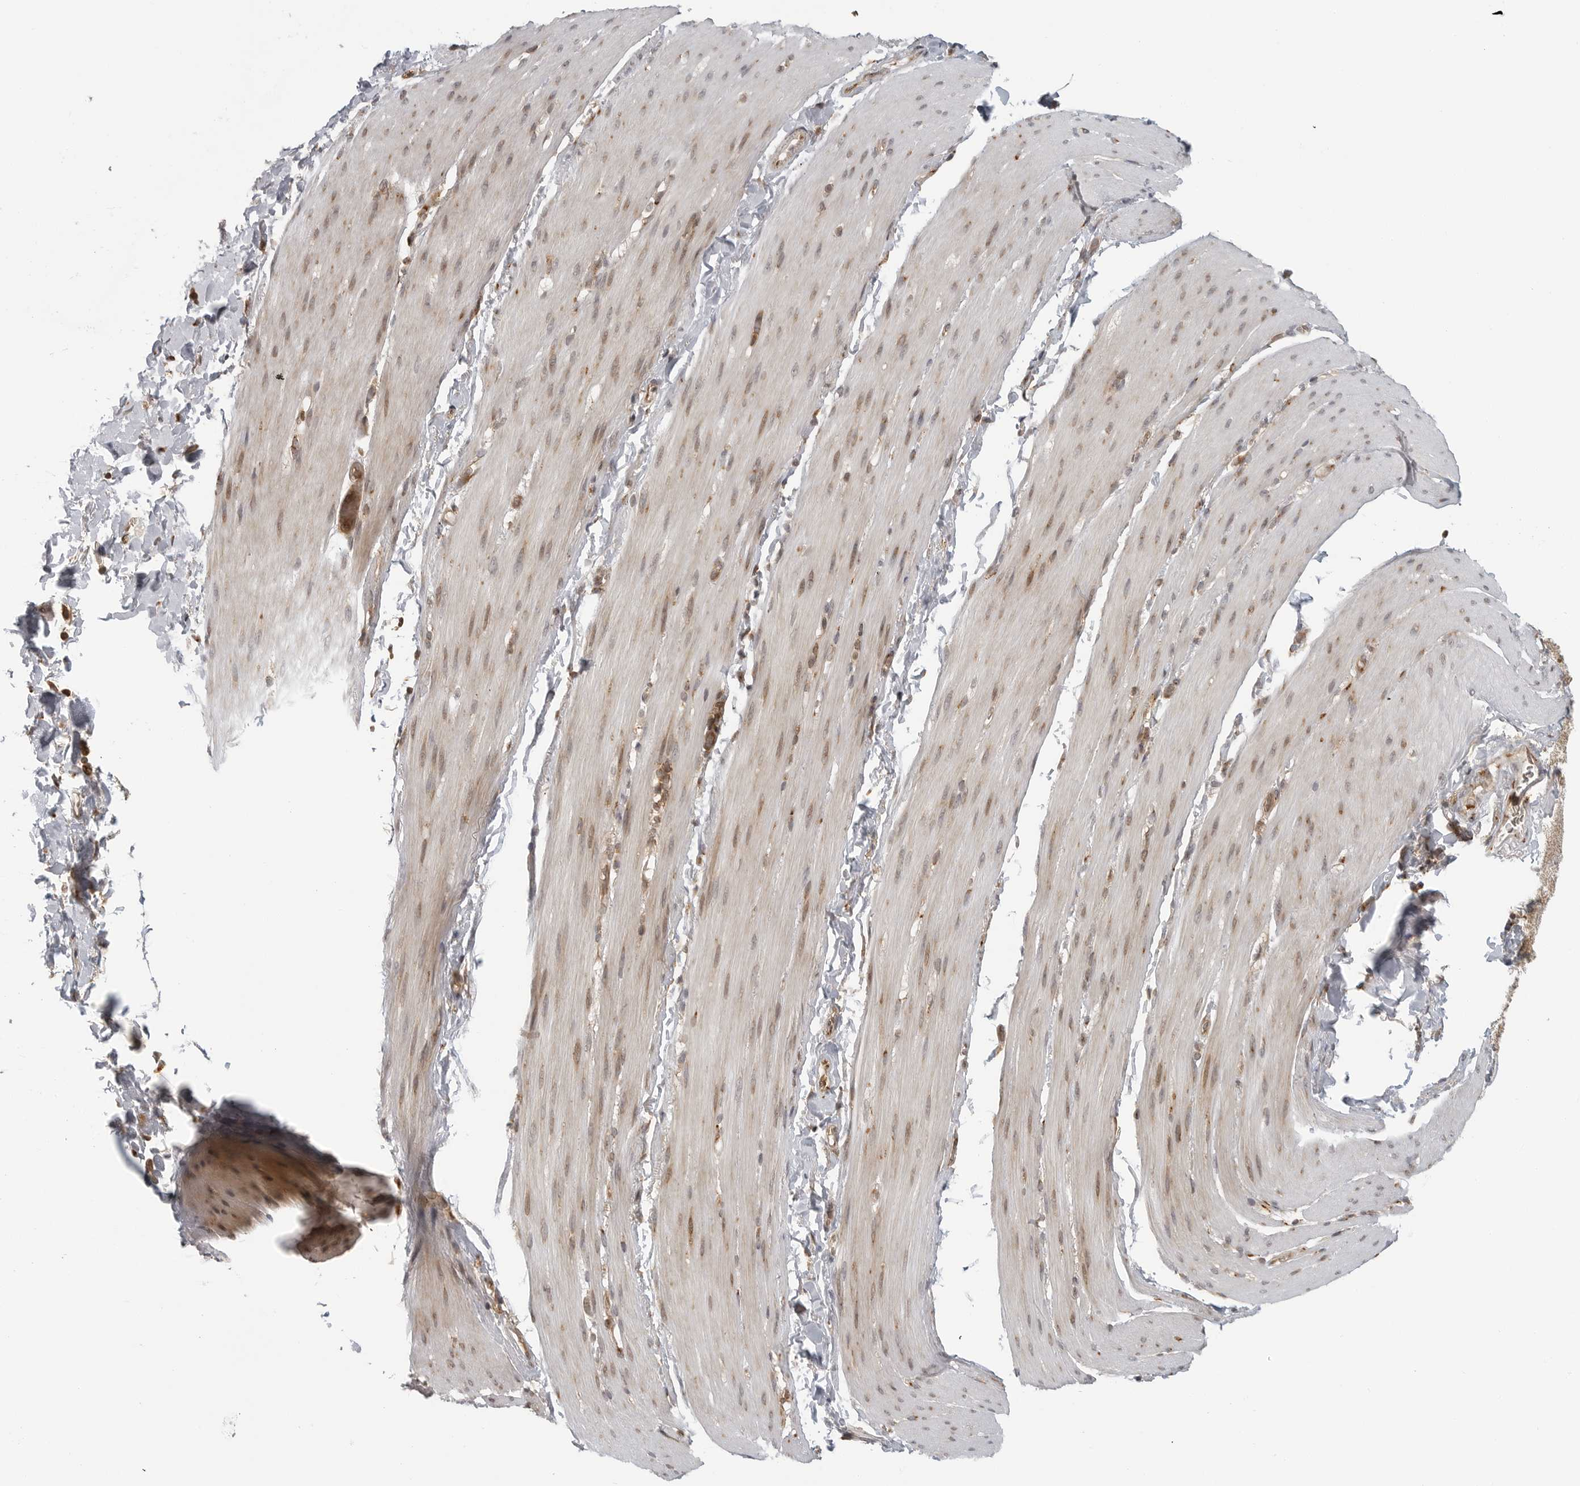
{"staining": {"intensity": "moderate", "quantity": "<25%", "location": "nuclear"}, "tissue": "smooth muscle", "cell_type": "Smooth muscle cells", "image_type": "normal", "snomed": [{"axis": "morphology", "description": "Normal tissue, NOS"}, {"axis": "topography", "description": "Smooth muscle"}, {"axis": "topography", "description": "Small intestine"}], "caption": "Protein expression analysis of normal human smooth muscle reveals moderate nuclear positivity in about <25% of smooth muscle cells. Using DAB (3,3'-diaminobenzidine) (brown) and hematoxylin (blue) stains, captured at high magnification using brightfield microscopy.", "gene": "COPA", "patient": {"sex": "female", "age": 84}}